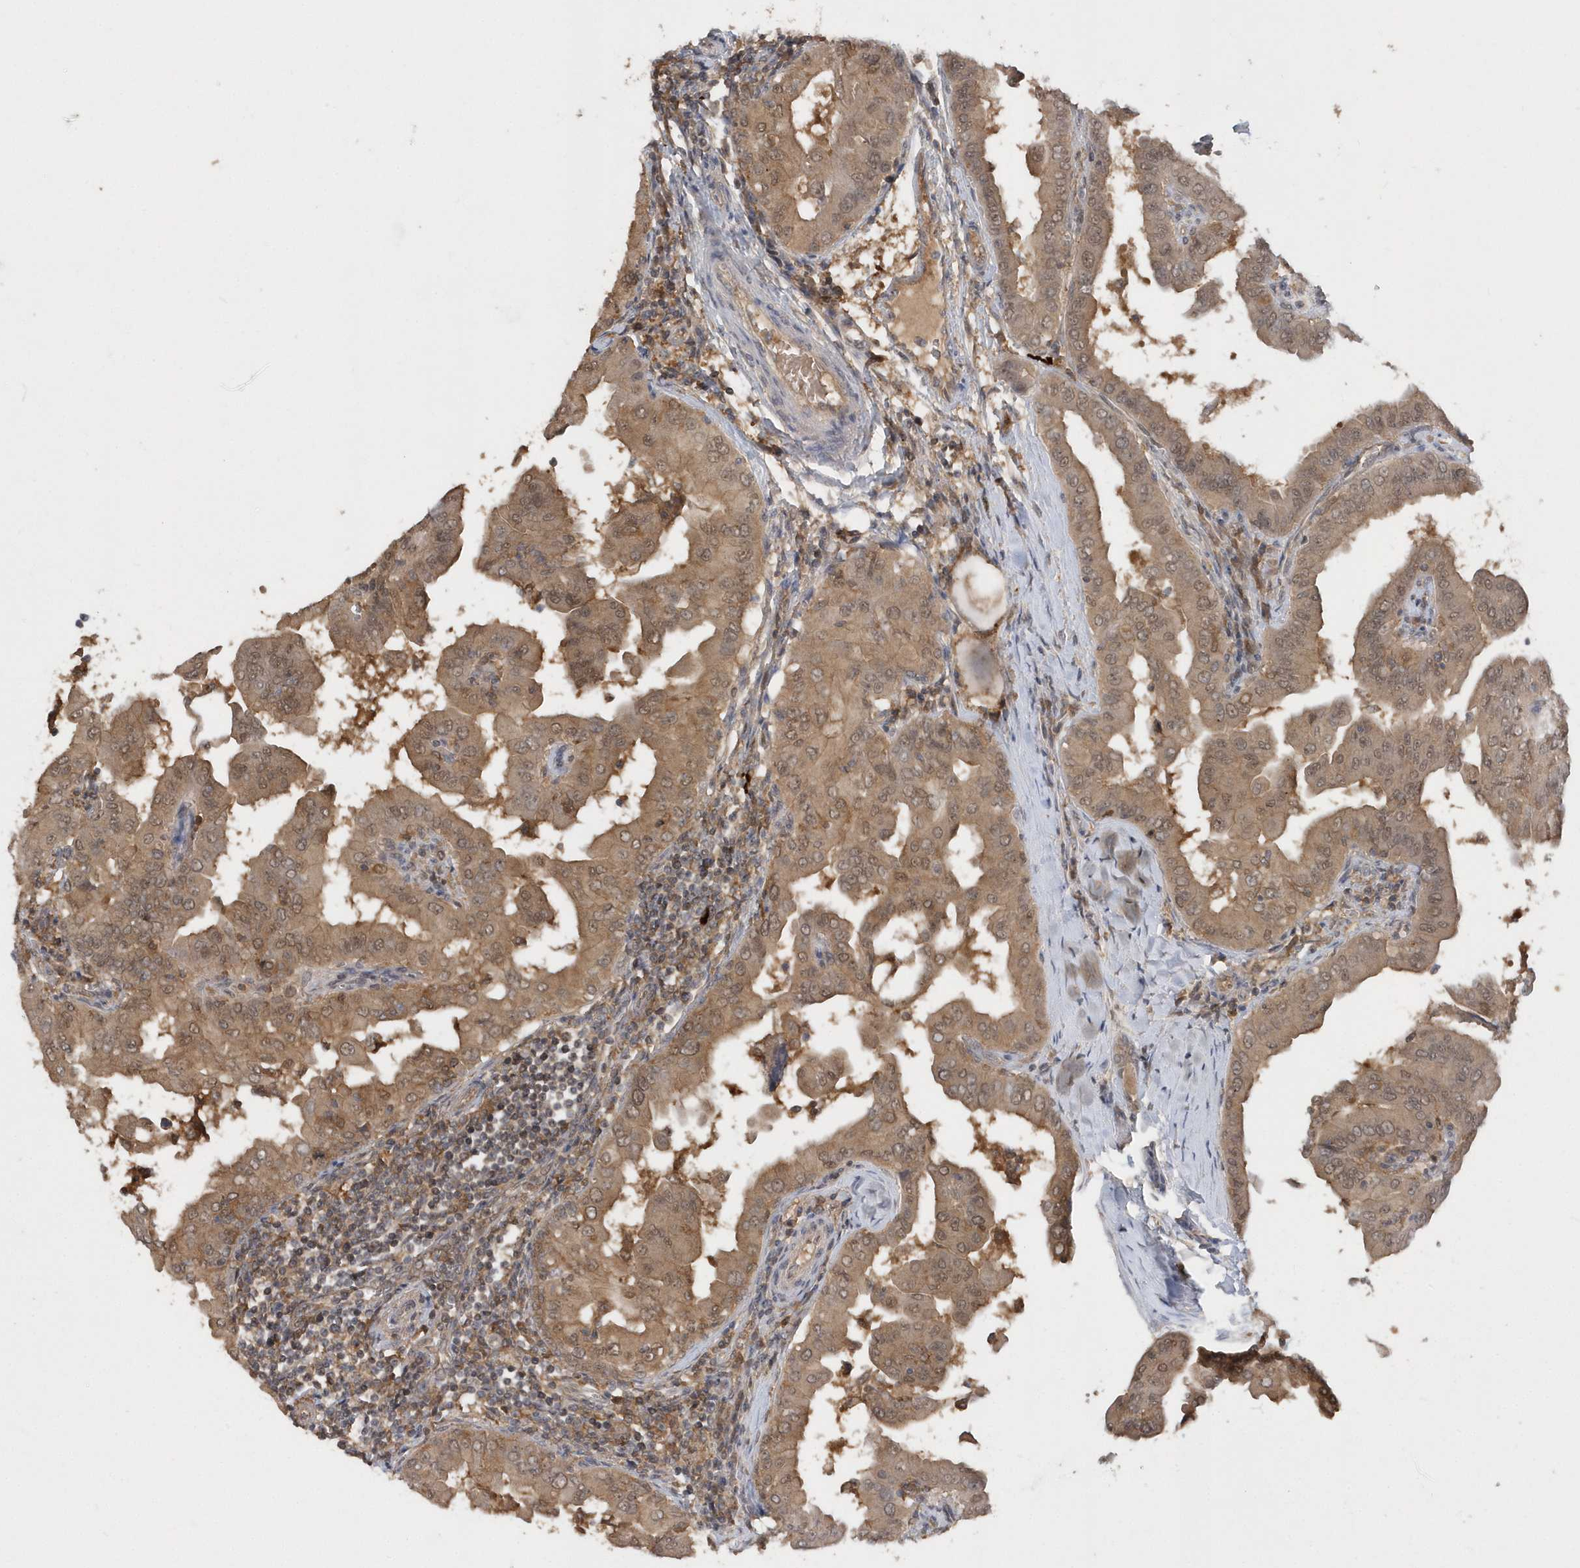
{"staining": {"intensity": "moderate", "quantity": ">75%", "location": "cytoplasmic/membranous,nuclear"}, "tissue": "thyroid cancer", "cell_type": "Tumor cells", "image_type": "cancer", "snomed": [{"axis": "morphology", "description": "Papillary adenocarcinoma, NOS"}, {"axis": "topography", "description": "Thyroid gland"}], "caption": "Protein positivity by immunohistochemistry (IHC) reveals moderate cytoplasmic/membranous and nuclear staining in about >75% of tumor cells in papillary adenocarcinoma (thyroid). (brown staining indicates protein expression, while blue staining denotes nuclei).", "gene": "RPE", "patient": {"sex": "male", "age": 33}}